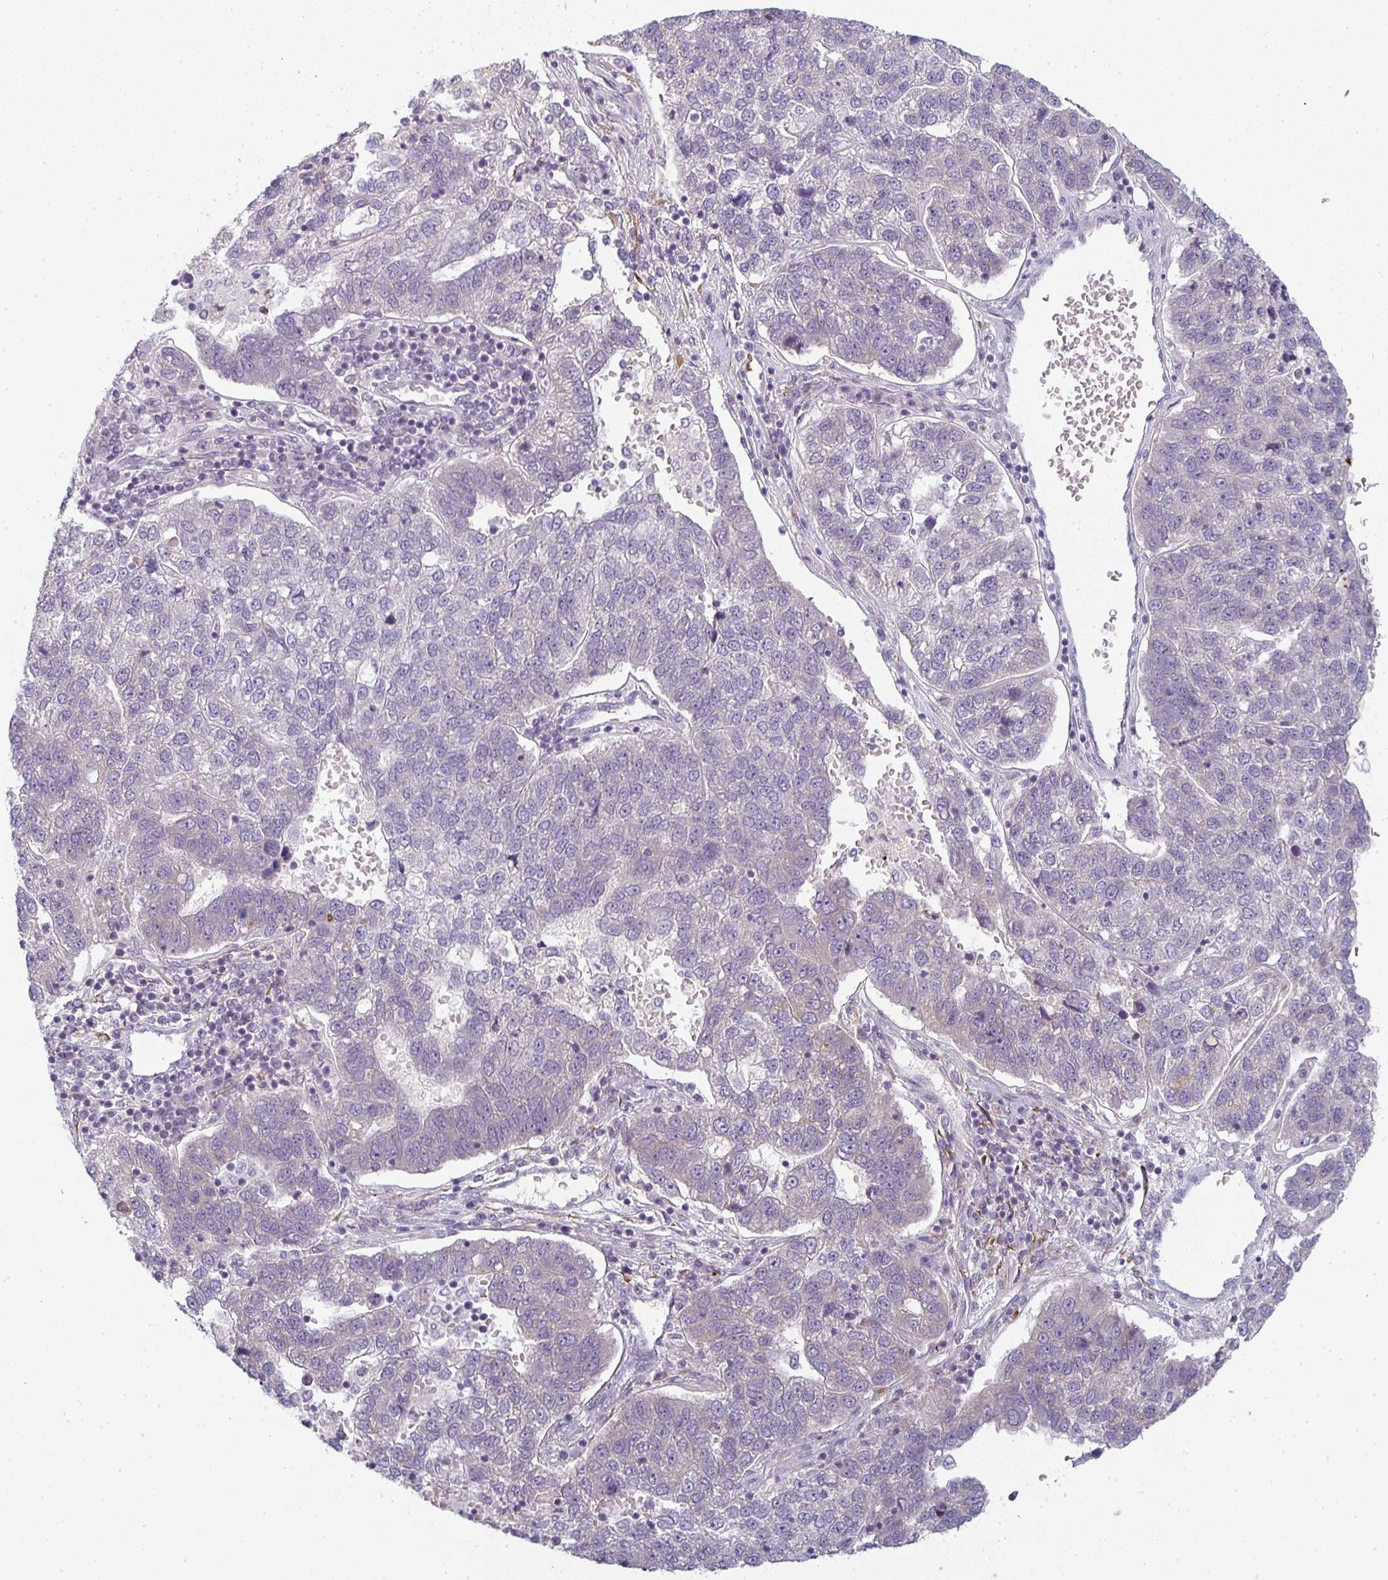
{"staining": {"intensity": "negative", "quantity": "none", "location": "none"}, "tissue": "pancreatic cancer", "cell_type": "Tumor cells", "image_type": "cancer", "snomed": [{"axis": "morphology", "description": "Adenocarcinoma, NOS"}, {"axis": "topography", "description": "Pancreas"}], "caption": "Immunohistochemical staining of human pancreatic cancer (adenocarcinoma) exhibits no significant staining in tumor cells.", "gene": "CTHRC1", "patient": {"sex": "female", "age": 61}}